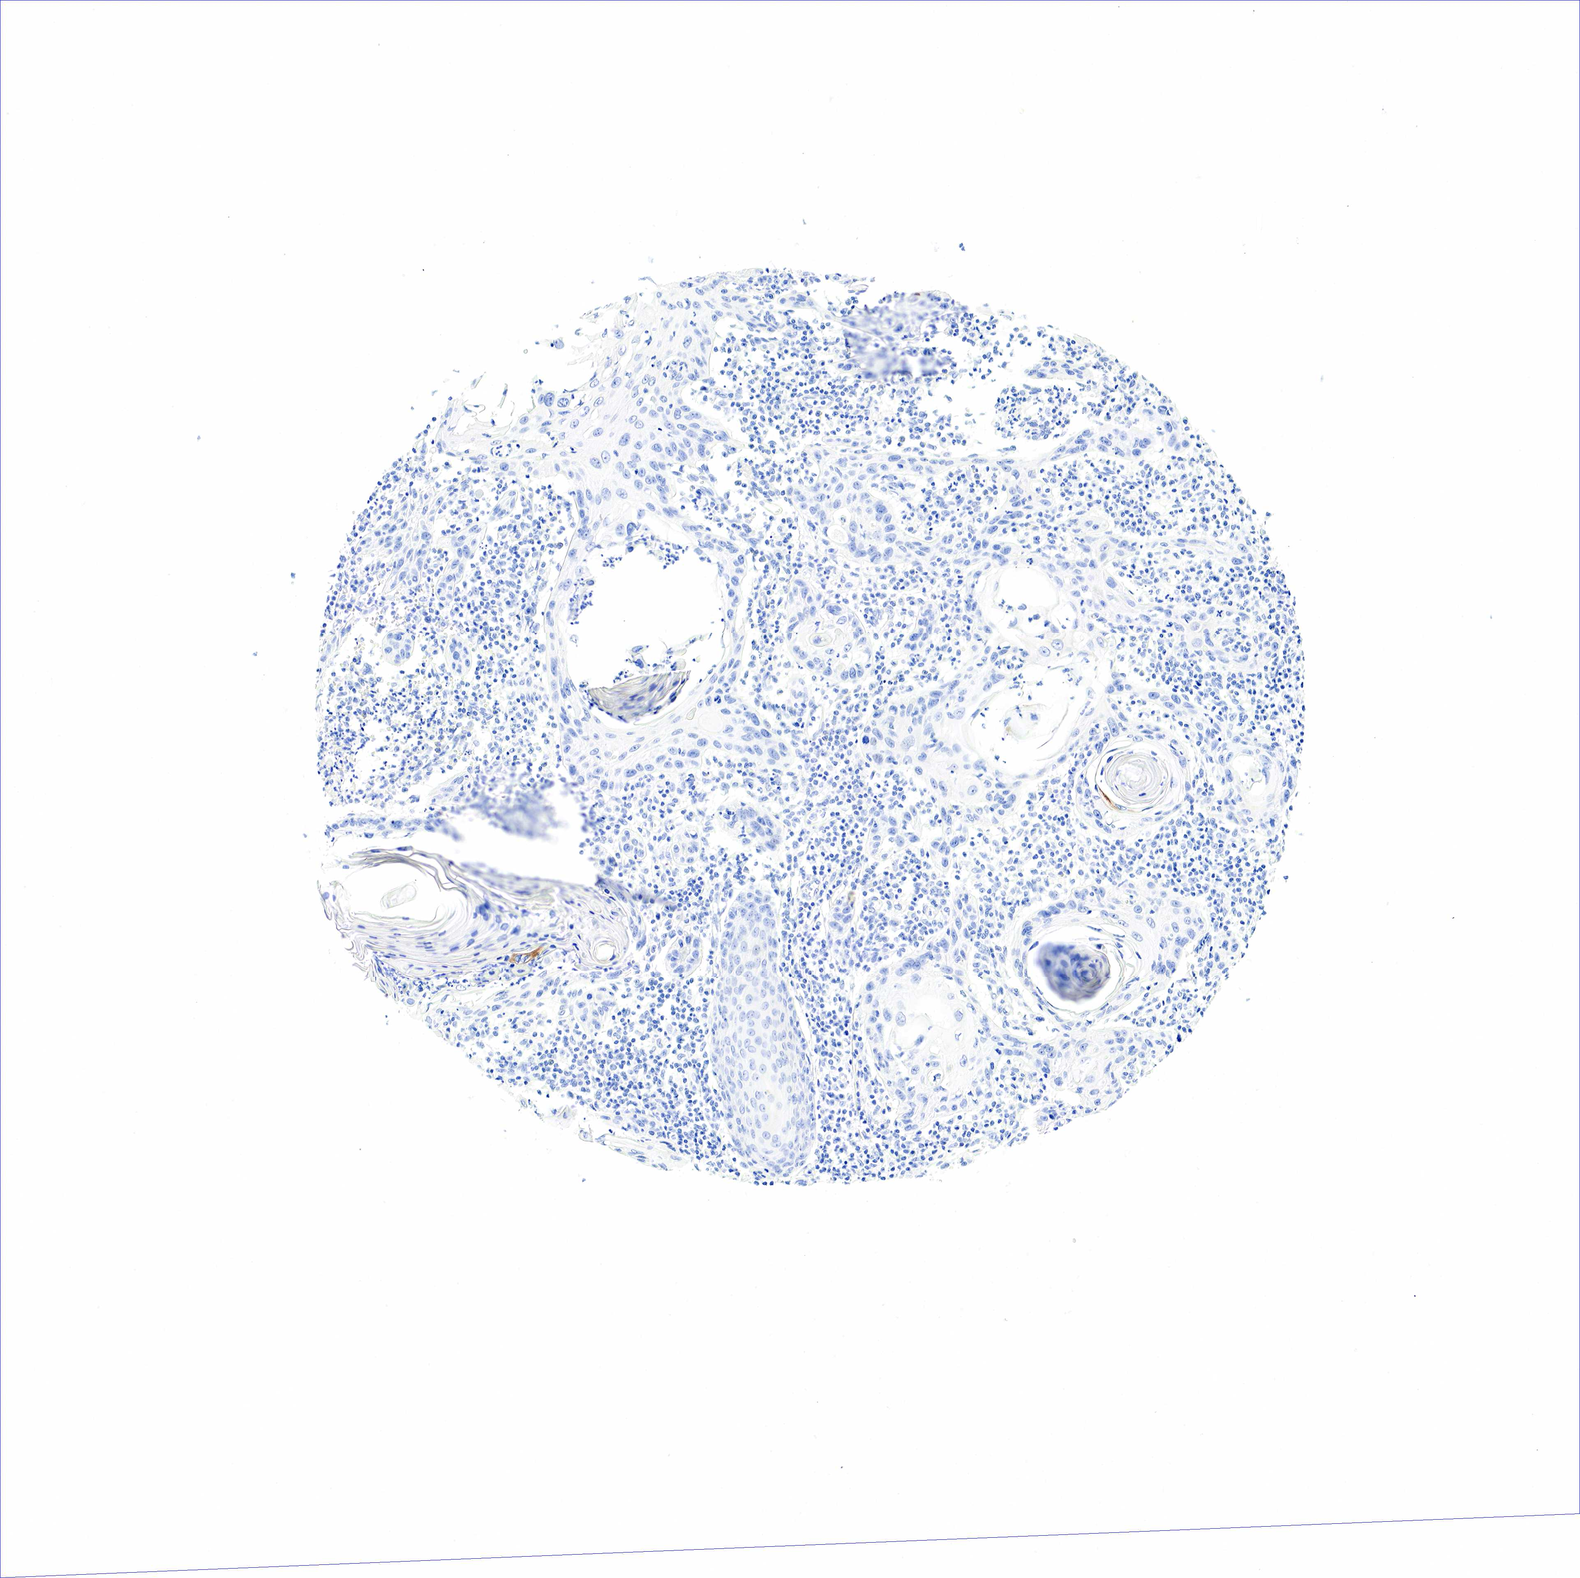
{"staining": {"intensity": "negative", "quantity": "none", "location": "none"}, "tissue": "skin cancer", "cell_type": "Tumor cells", "image_type": "cancer", "snomed": [{"axis": "morphology", "description": "Squamous cell carcinoma, NOS"}, {"axis": "topography", "description": "Skin"}], "caption": "Tumor cells are negative for protein expression in human skin cancer (squamous cell carcinoma).", "gene": "KRT7", "patient": {"sex": "female", "age": 74}}